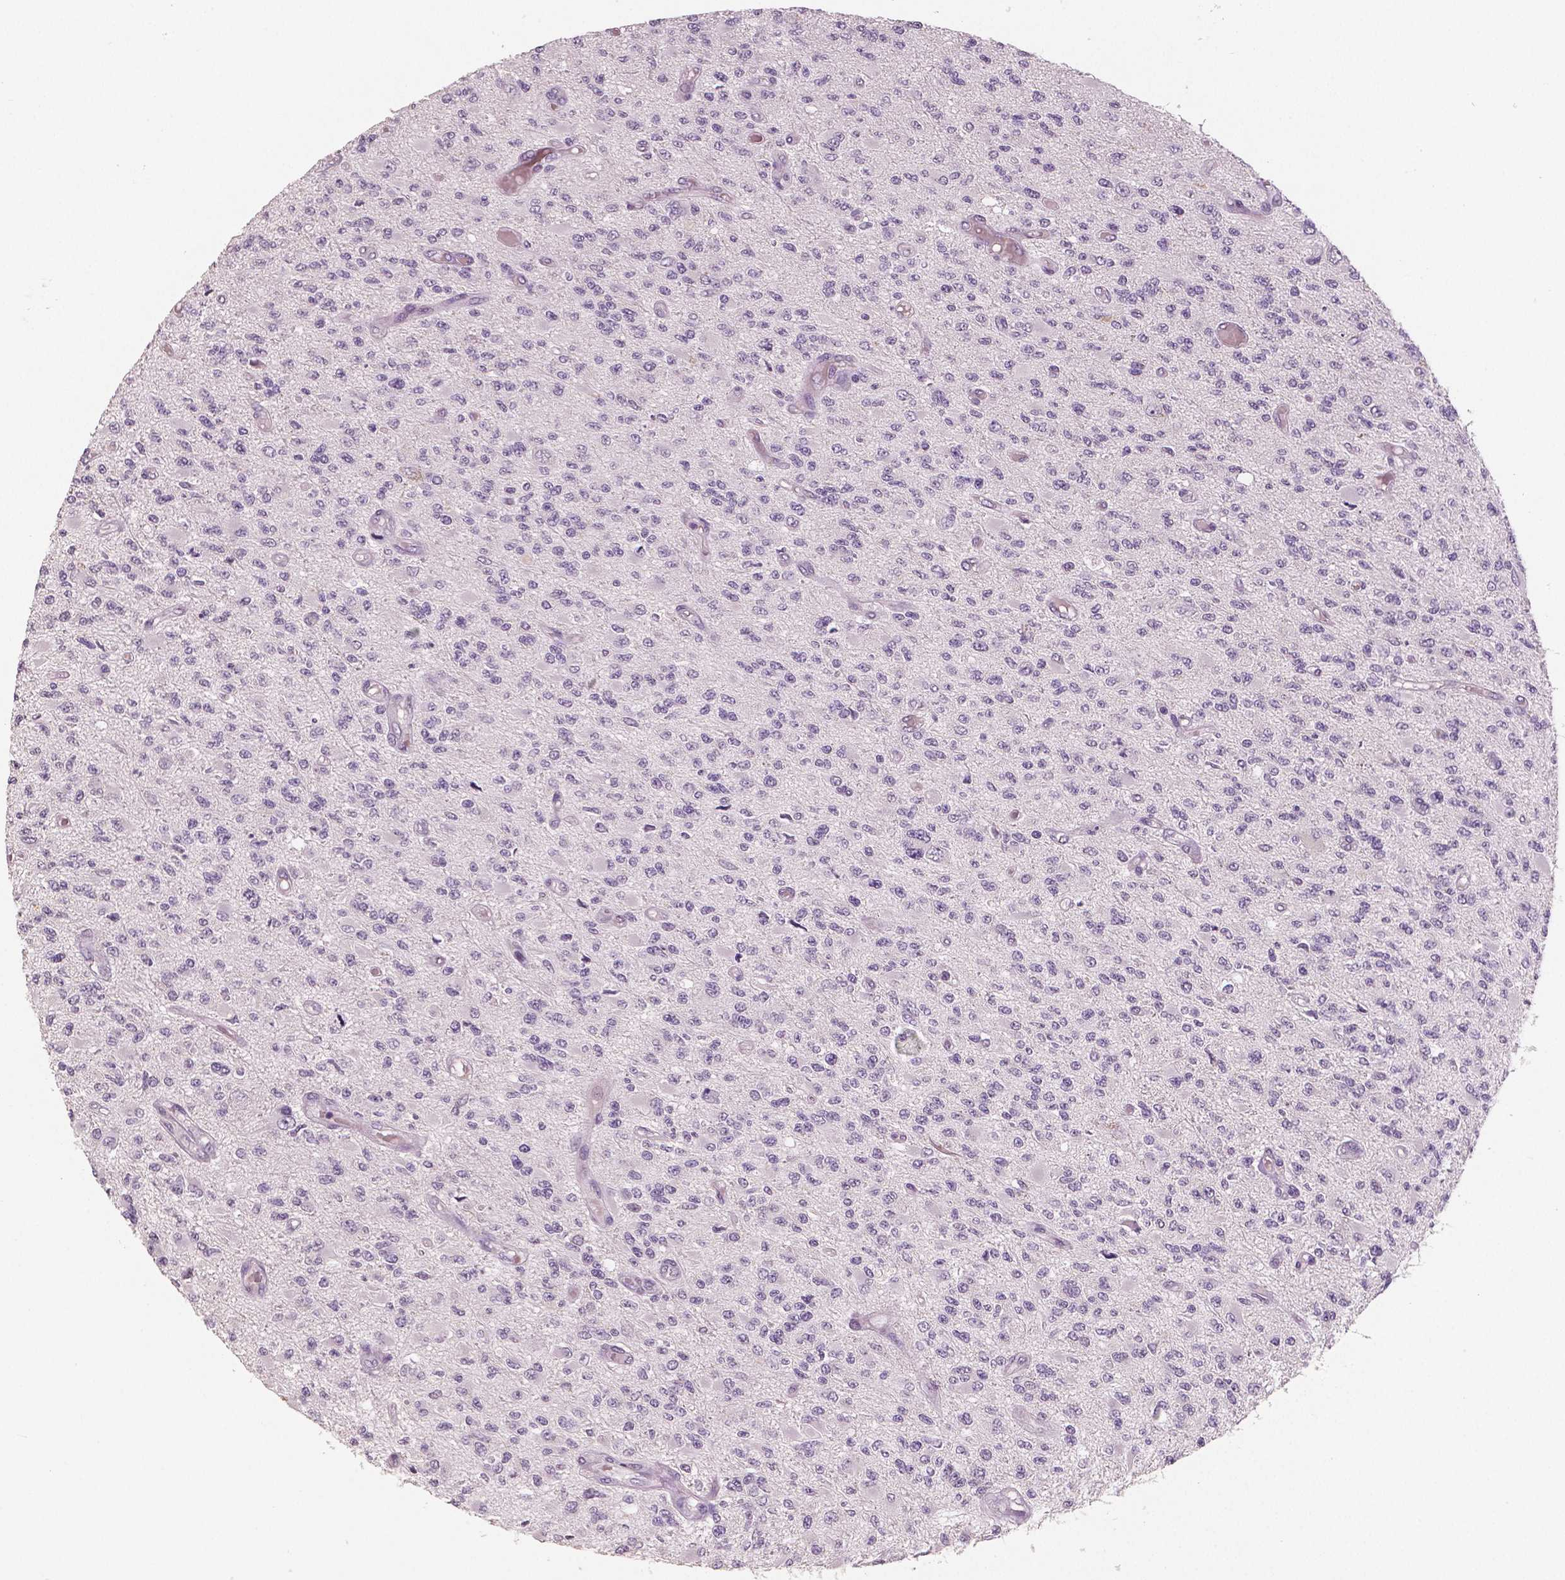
{"staining": {"intensity": "negative", "quantity": "none", "location": "none"}, "tissue": "glioma", "cell_type": "Tumor cells", "image_type": "cancer", "snomed": [{"axis": "morphology", "description": "Glioma, malignant, High grade"}, {"axis": "topography", "description": "Brain"}], "caption": "The photomicrograph reveals no significant staining in tumor cells of glioma.", "gene": "RNASE7", "patient": {"sex": "female", "age": 63}}